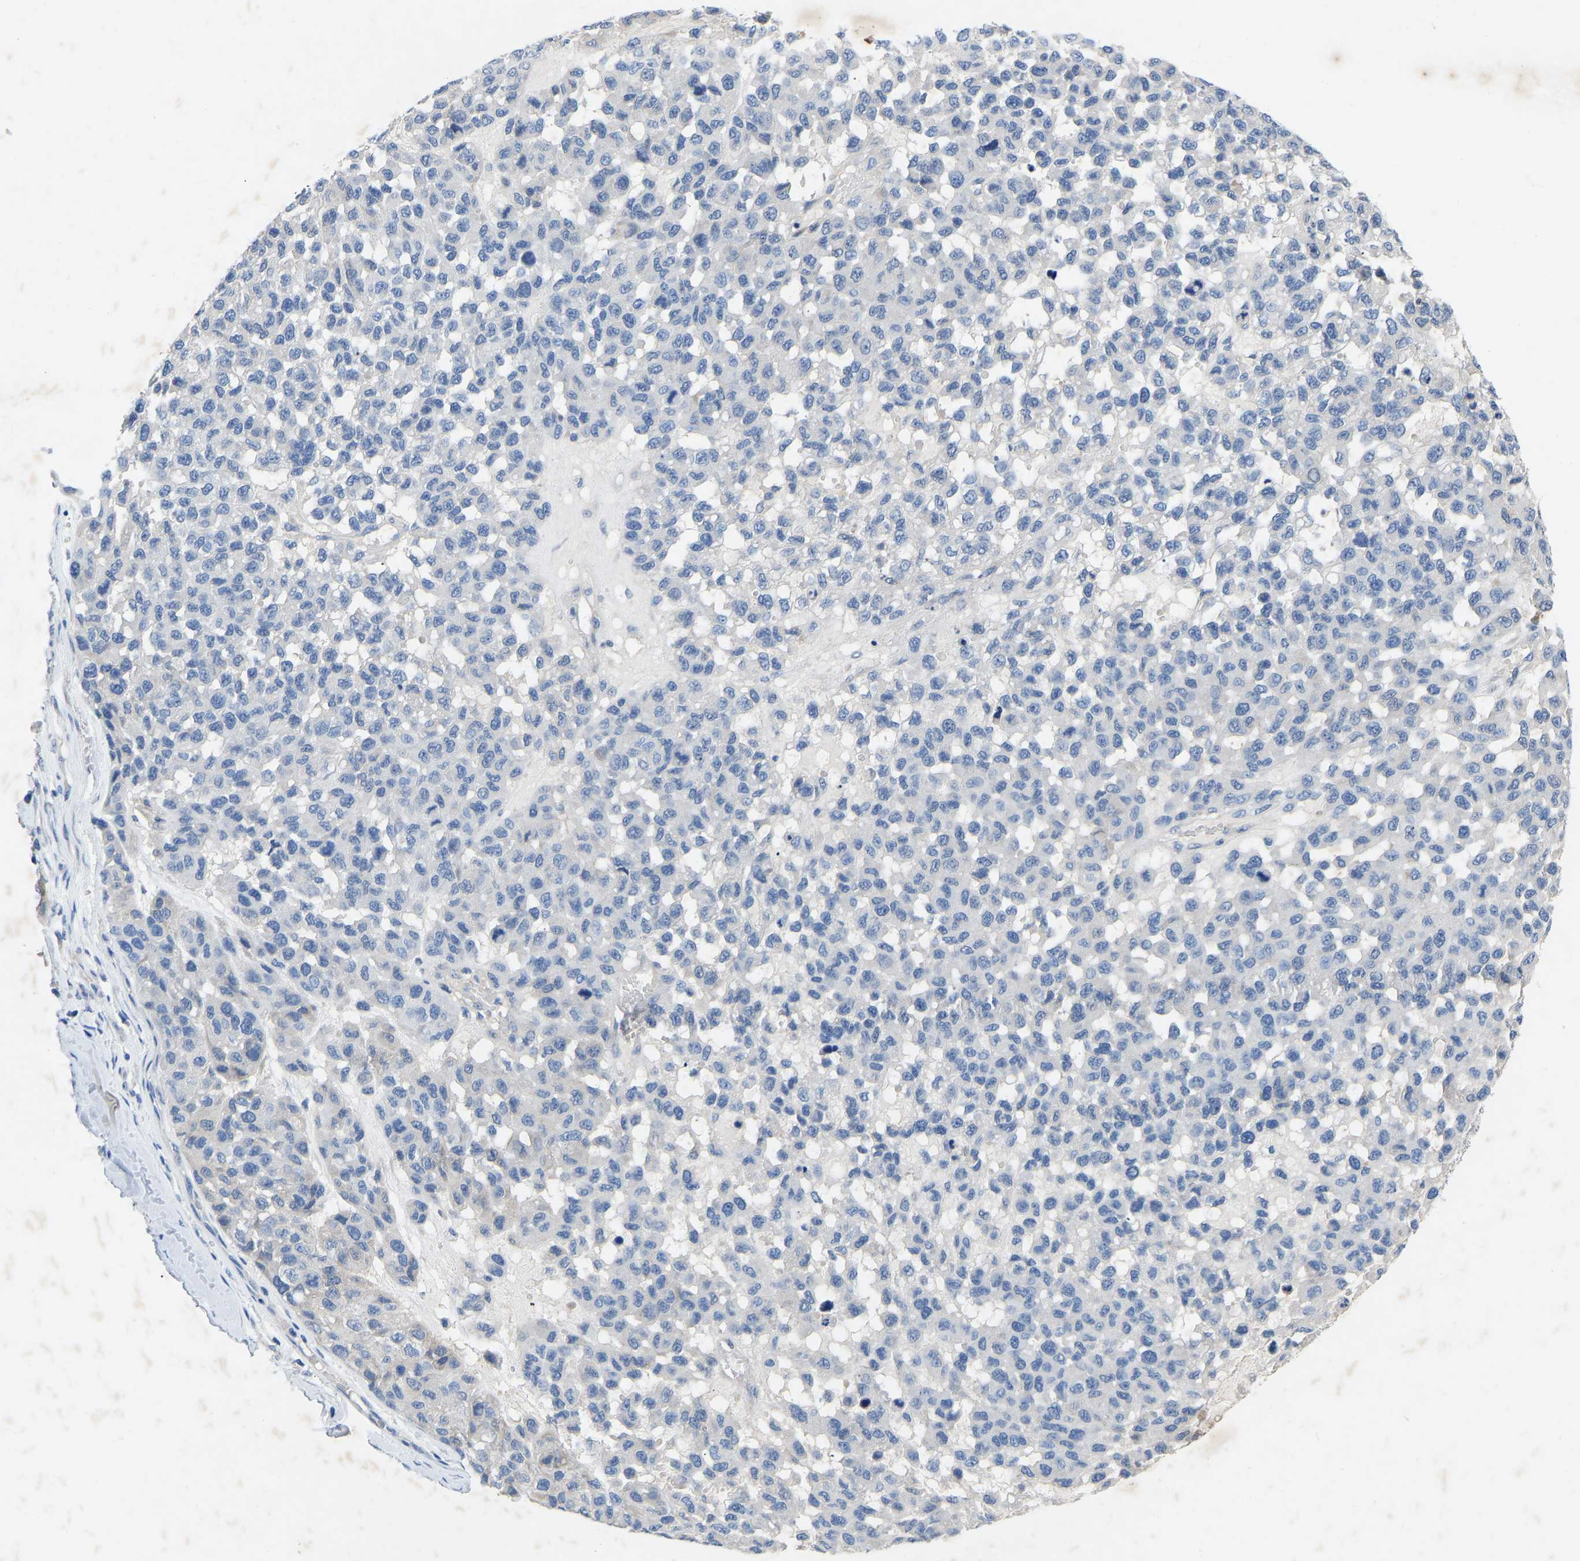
{"staining": {"intensity": "weak", "quantity": "<25%", "location": "cytoplasmic/membranous"}, "tissue": "melanoma", "cell_type": "Tumor cells", "image_type": "cancer", "snomed": [{"axis": "morphology", "description": "Malignant melanoma, NOS"}, {"axis": "topography", "description": "Skin"}], "caption": "There is no significant staining in tumor cells of melanoma.", "gene": "RBP1", "patient": {"sex": "male", "age": 62}}